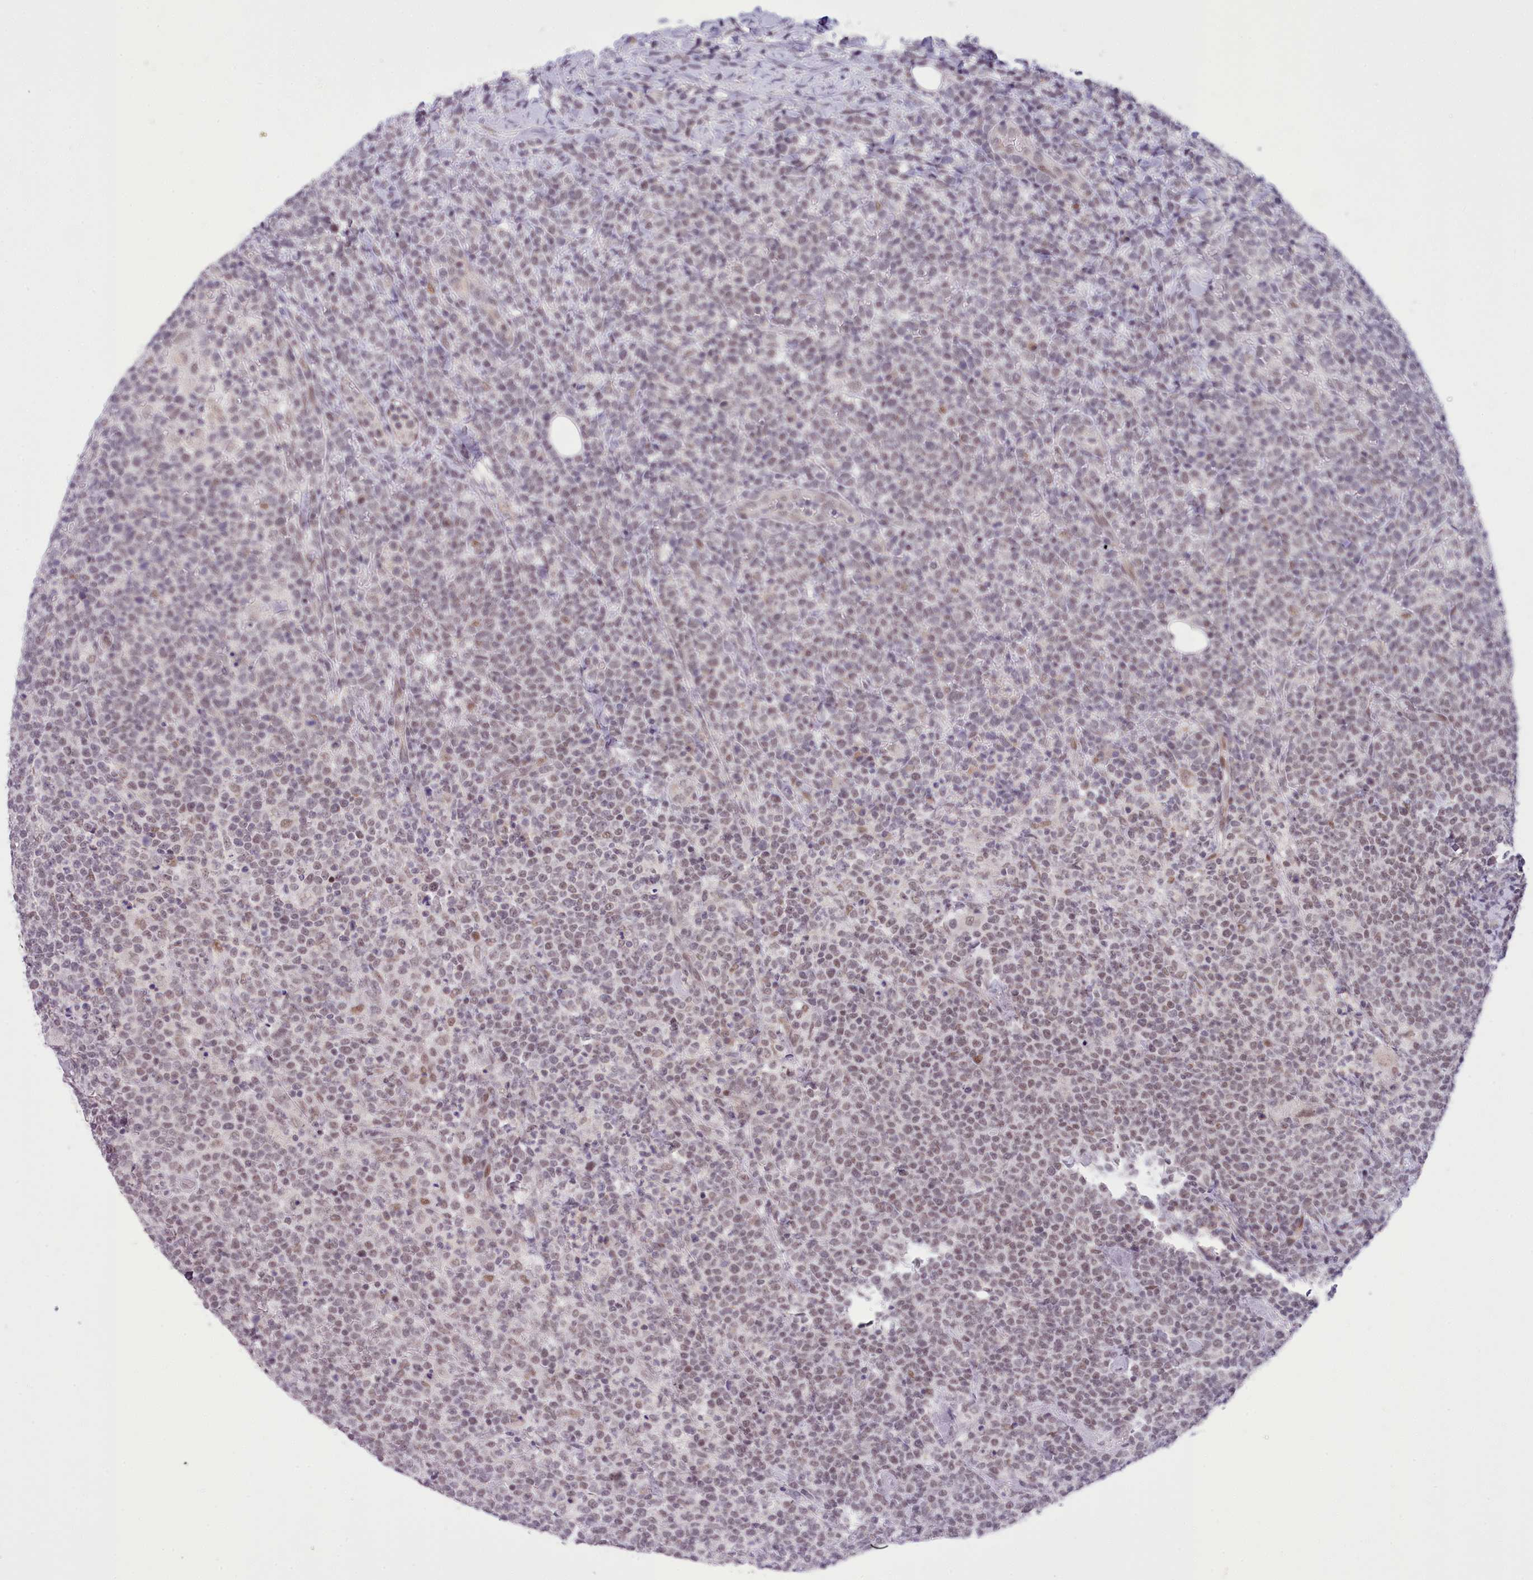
{"staining": {"intensity": "weak", "quantity": "25%-75%", "location": "nuclear"}, "tissue": "lymphoma", "cell_type": "Tumor cells", "image_type": "cancer", "snomed": [{"axis": "morphology", "description": "Malignant lymphoma, non-Hodgkin's type, High grade"}, {"axis": "topography", "description": "Lymph node"}], "caption": "A brown stain shows weak nuclear positivity of a protein in human malignant lymphoma, non-Hodgkin's type (high-grade) tumor cells.", "gene": "RFX1", "patient": {"sex": "male", "age": 61}}